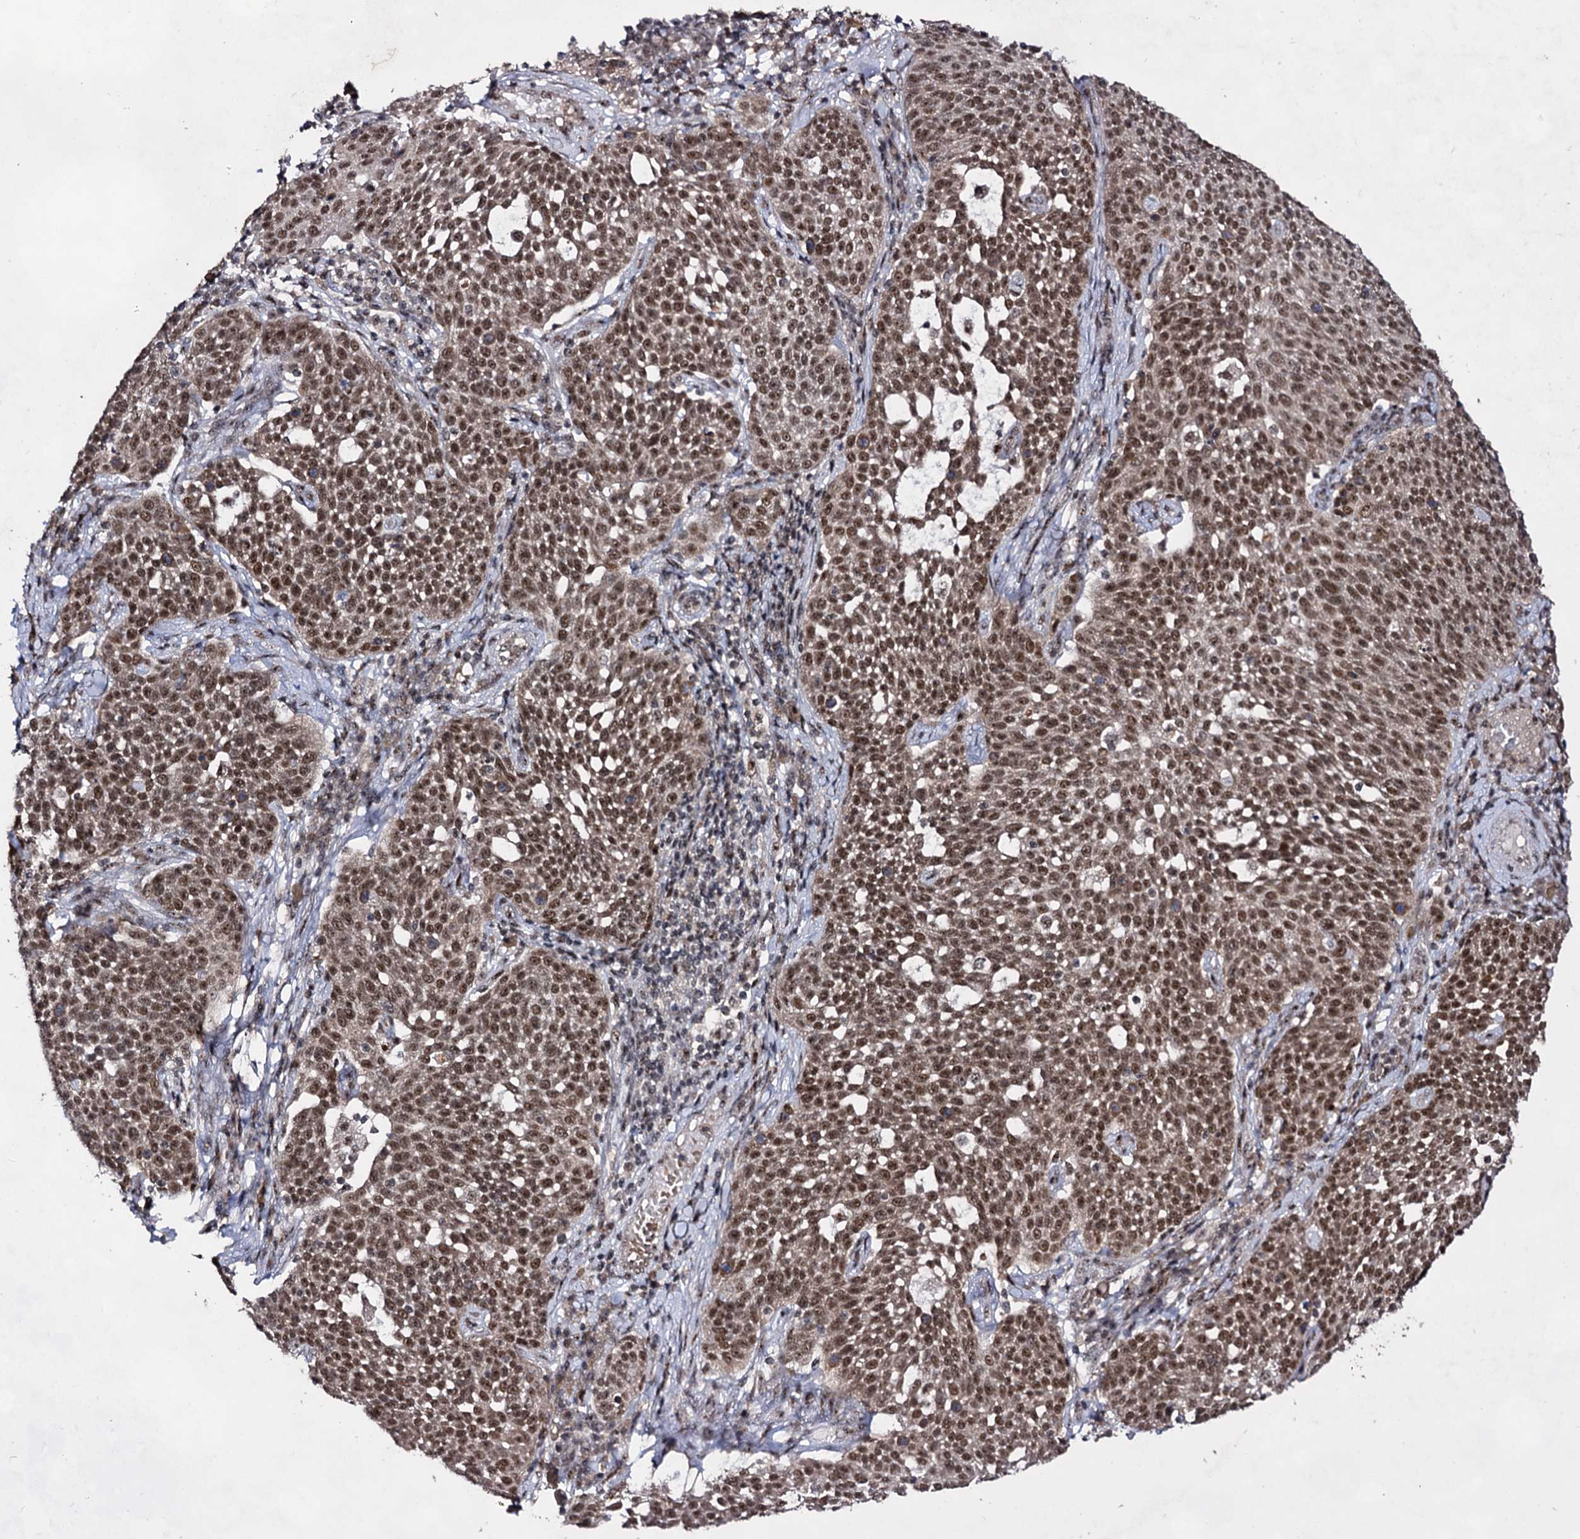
{"staining": {"intensity": "moderate", "quantity": ">75%", "location": "nuclear"}, "tissue": "cervical cancer", "cell_type": "Tumor cells", "image_type": "cancer", "snomed": [{"axis": "morphology", "description": "Squamous cell carcinoma, NOS"}, {"axis": "topography", "description": "Cervix"}], "caption": "This is an image of IHC staining of squamous cell carcinoma (cervical), which shows moderate staining in the nuclear of tumor cells.", "gene": "EXOSC10", "patient": {"sex": "female", "age": 34}}